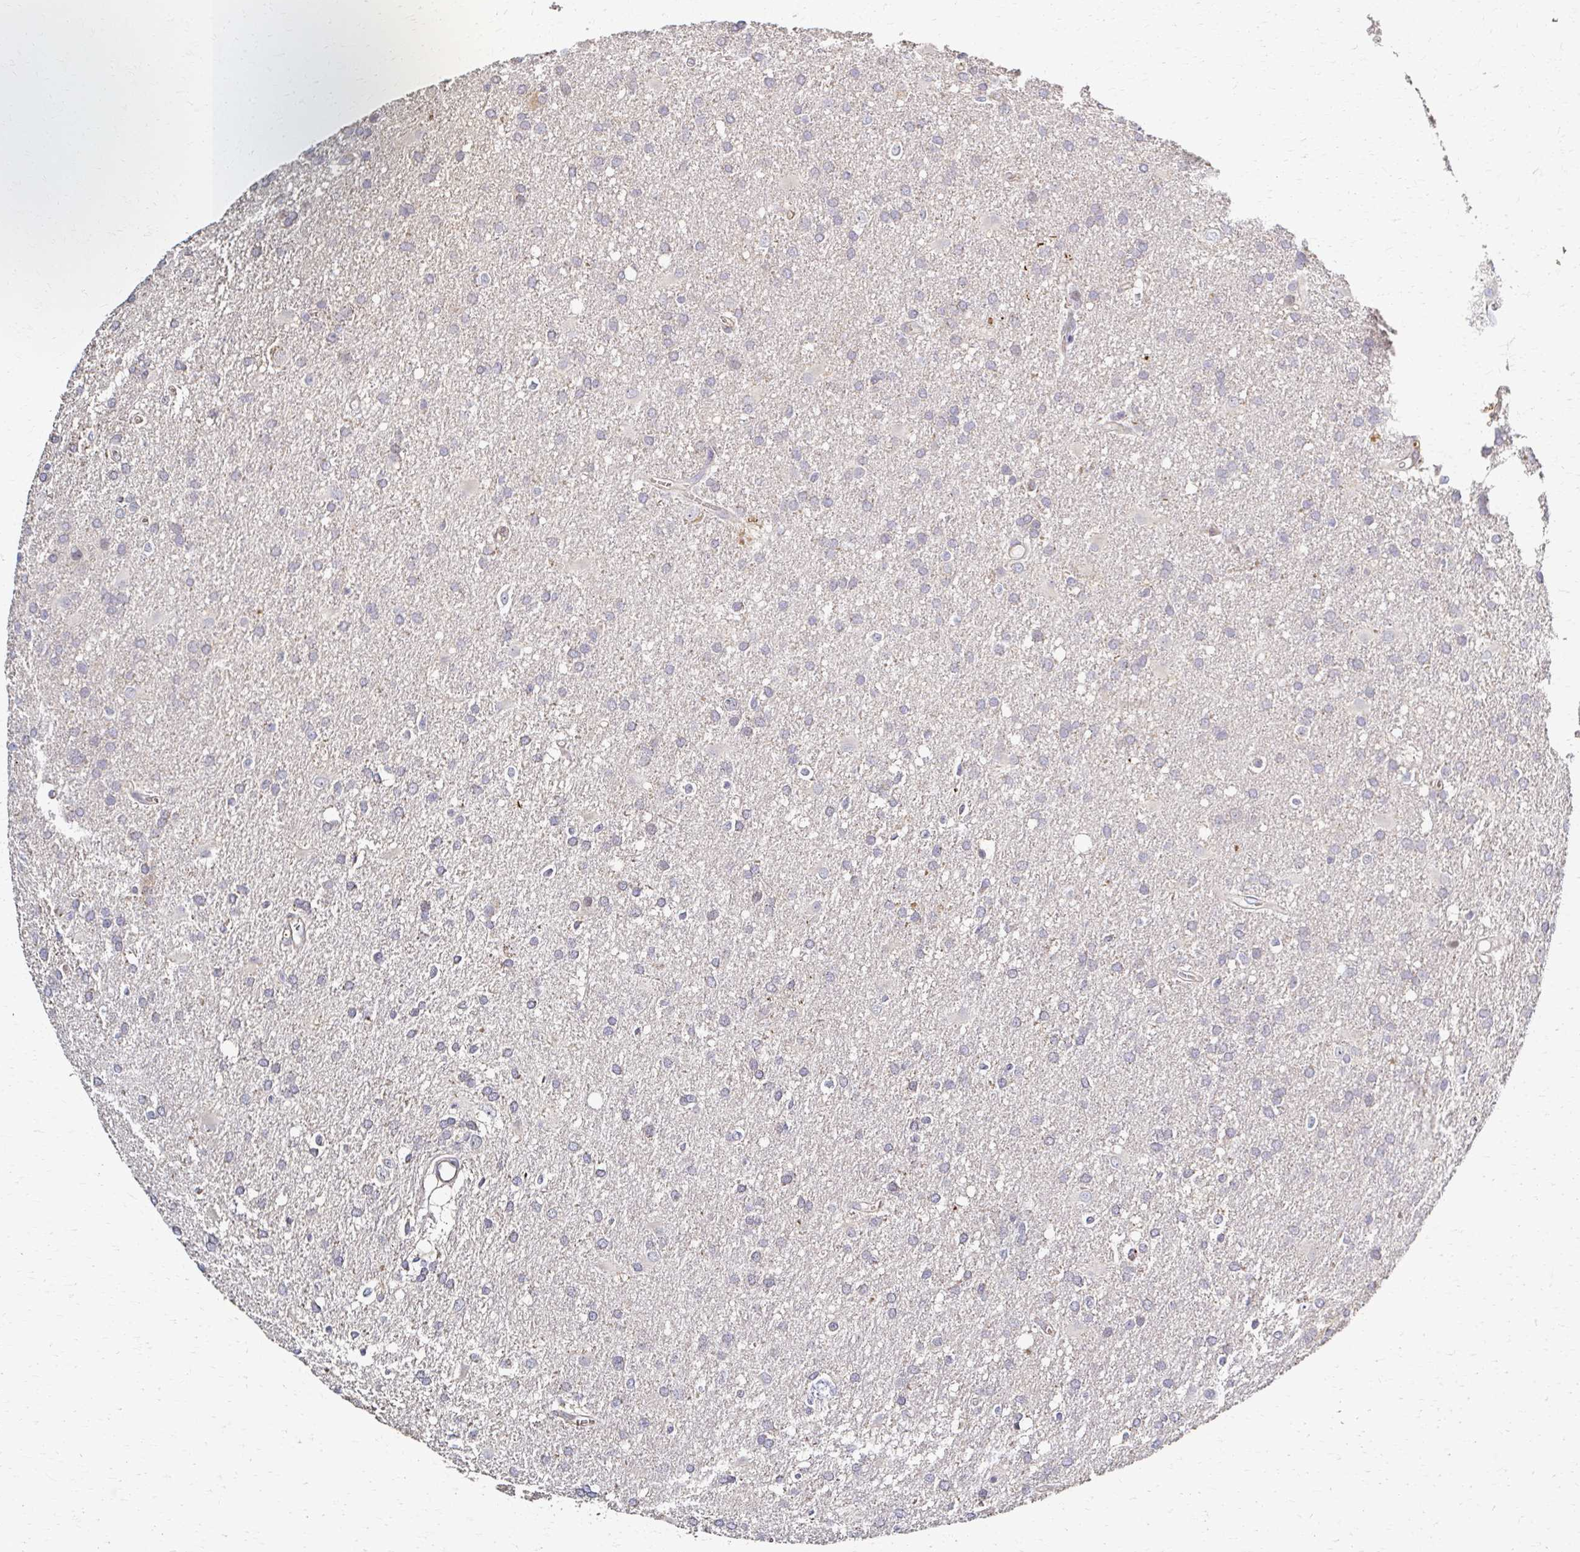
{"staining": {"intensity": "negative", "quantity": "none", "location": "none"}, "tissue": "glioma", "cell_type": "Tumor cells", "image_type": "cancer", "snomed": [{"axis": "morphology", "description": "Glioma, malignant, Low grade"}, {"axis": "topography", "description": "Brain"}], "caption": "Tumor cells are negative for brown protein staining in glioma.", "gene": "SKA2", "patient": {"sex": "male", "age": 66}}